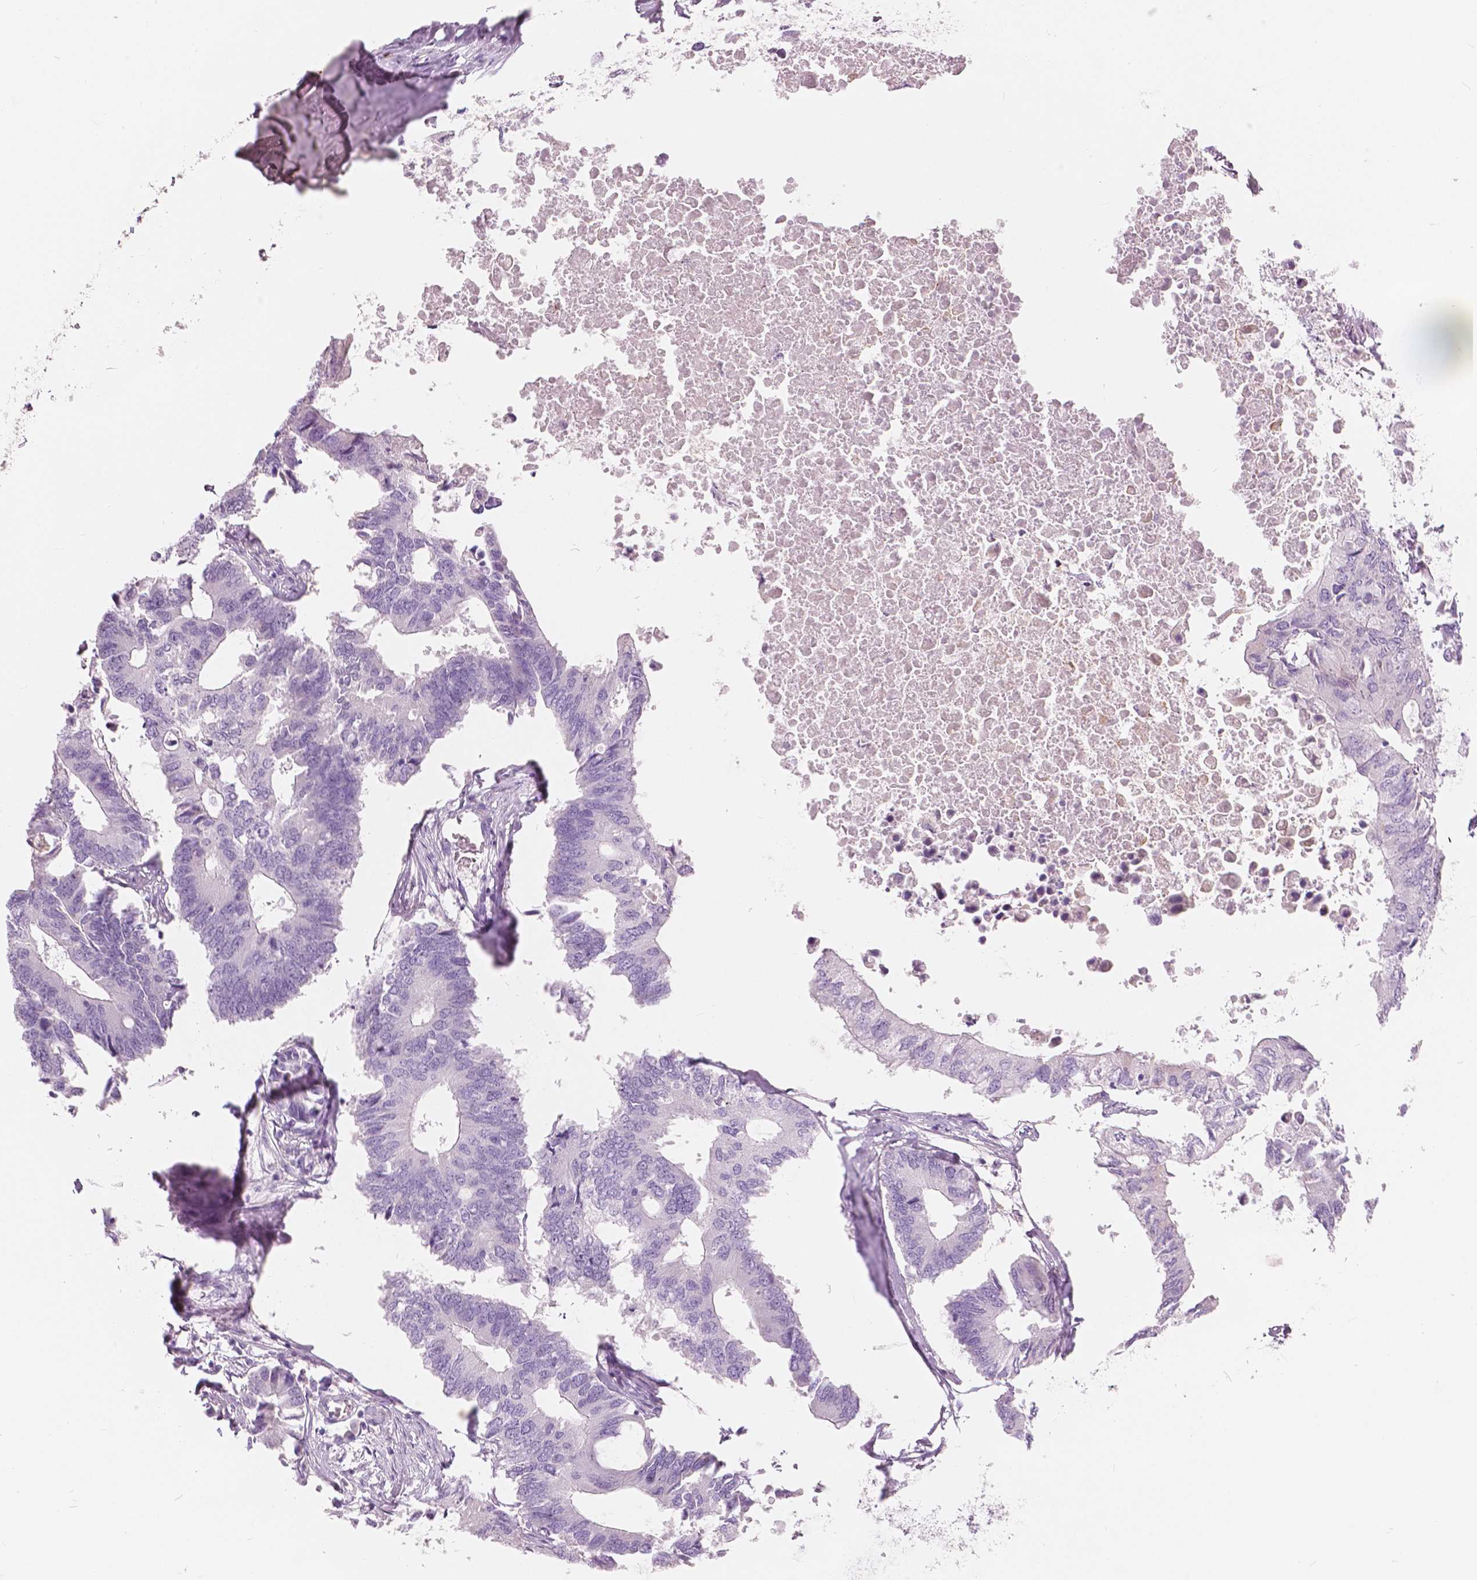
{"staining": {"intensity": "negative", "quantity": "none", "location": "none"}, "tissue": "colorectal cancer", "cell_type": "Tumor cells", "image_type": "cancer", "snomed": [{"axis": "morphology", "description": "Adenocarcinoma, NOS"}, {"axis": "topography", "description": "Colon"}], "caption": "This is an immunohistochemistry (IHC) micrograph of human adenocarcinoma (colorectal). There is no staining in tumor cells.", "gene": "CXCR2", "patient": {"sex": "male", "age": 71}}